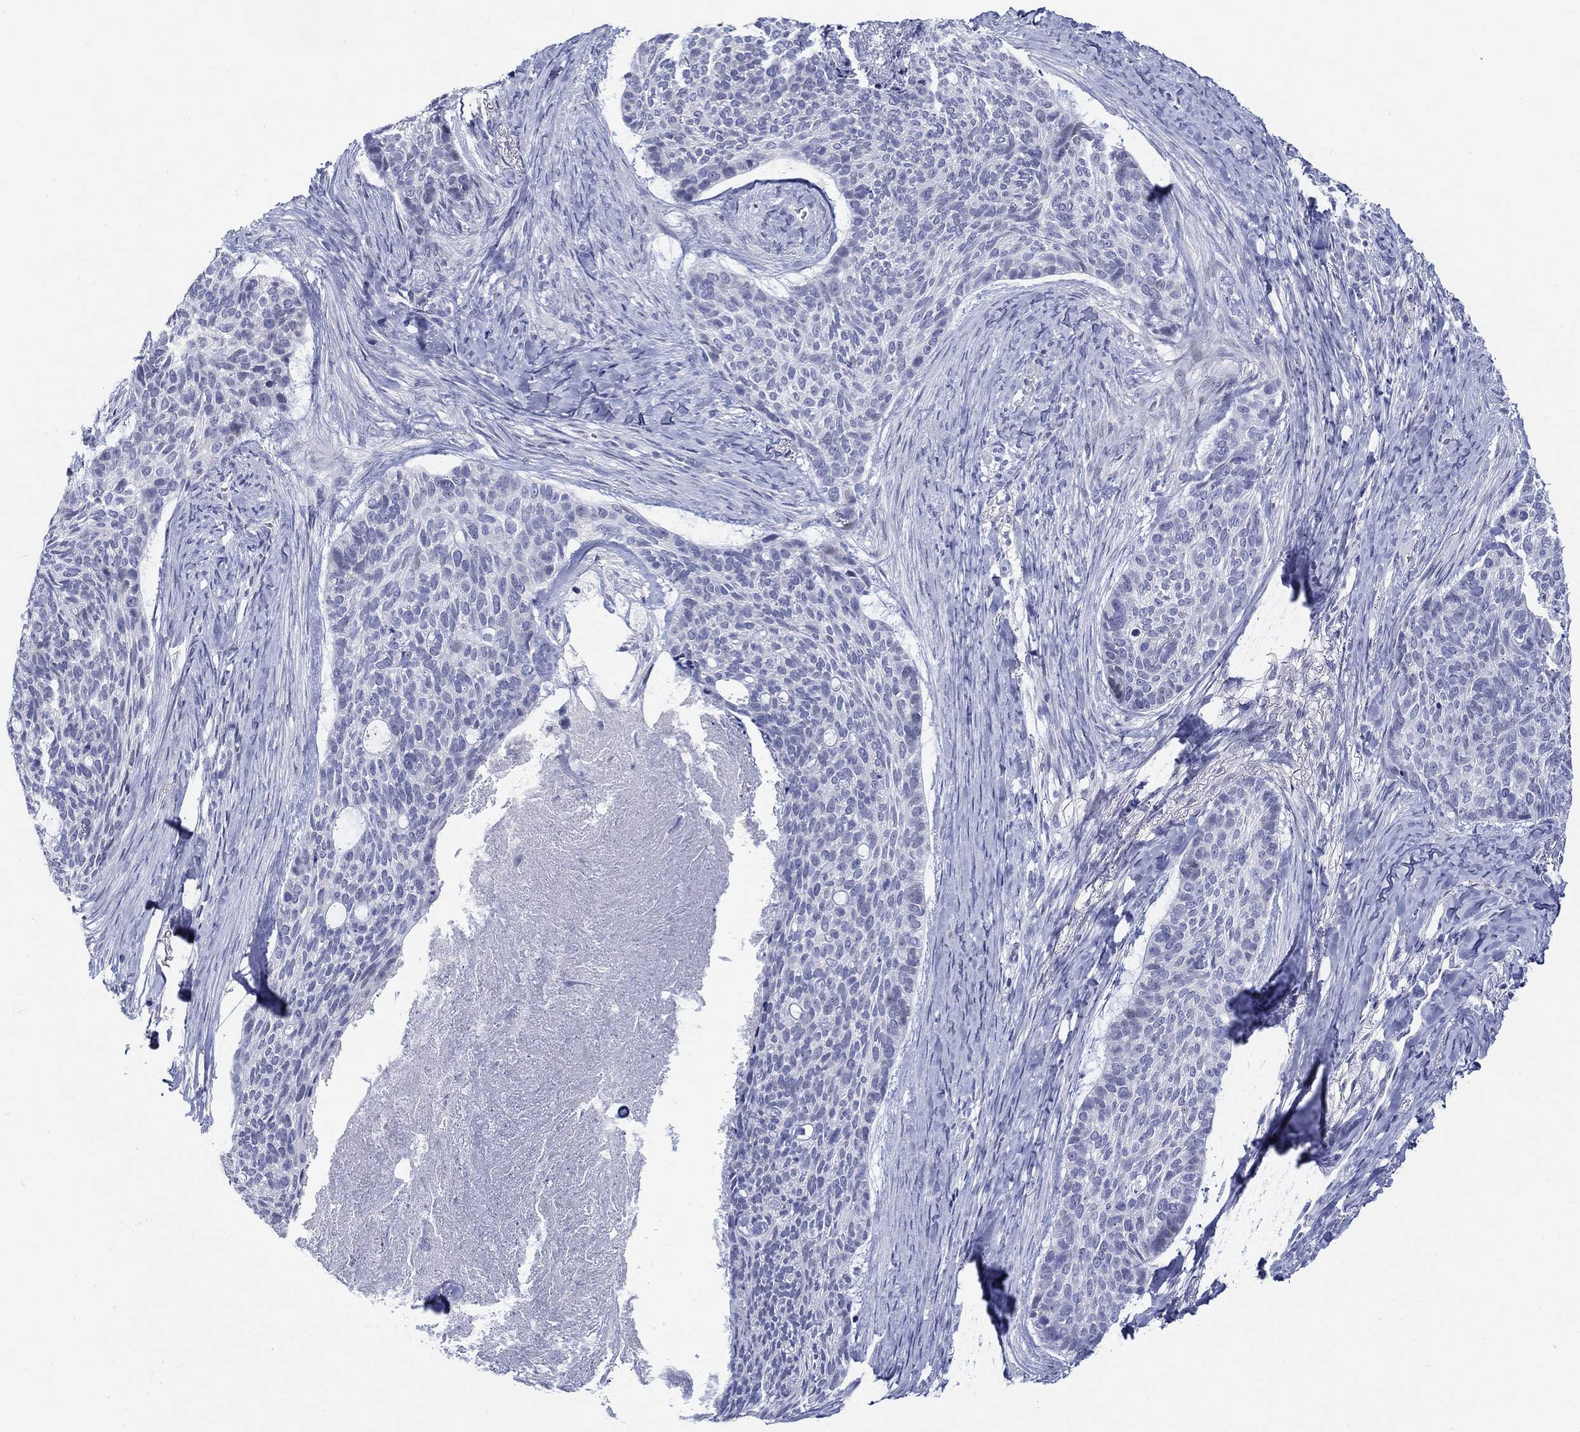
{"staining": {"intensity": "negative", "quantity": "none", "location": "none"}, "tissue": "skin cancer", "cell_type": "Tumor cells", "image_type": "cancer", "snomed": [{"axis": "morphology", "description": "Basal cell carcinoma"}, {"axis": "topography", "description": "Skin"}], "caption": "Immunohistochemical staining of human basal cell carcinoma (skin) demonstrates no significant expression in tumor cells.", "gene": "CRYGS", "patient": {"sex": "female", "age": 69}}